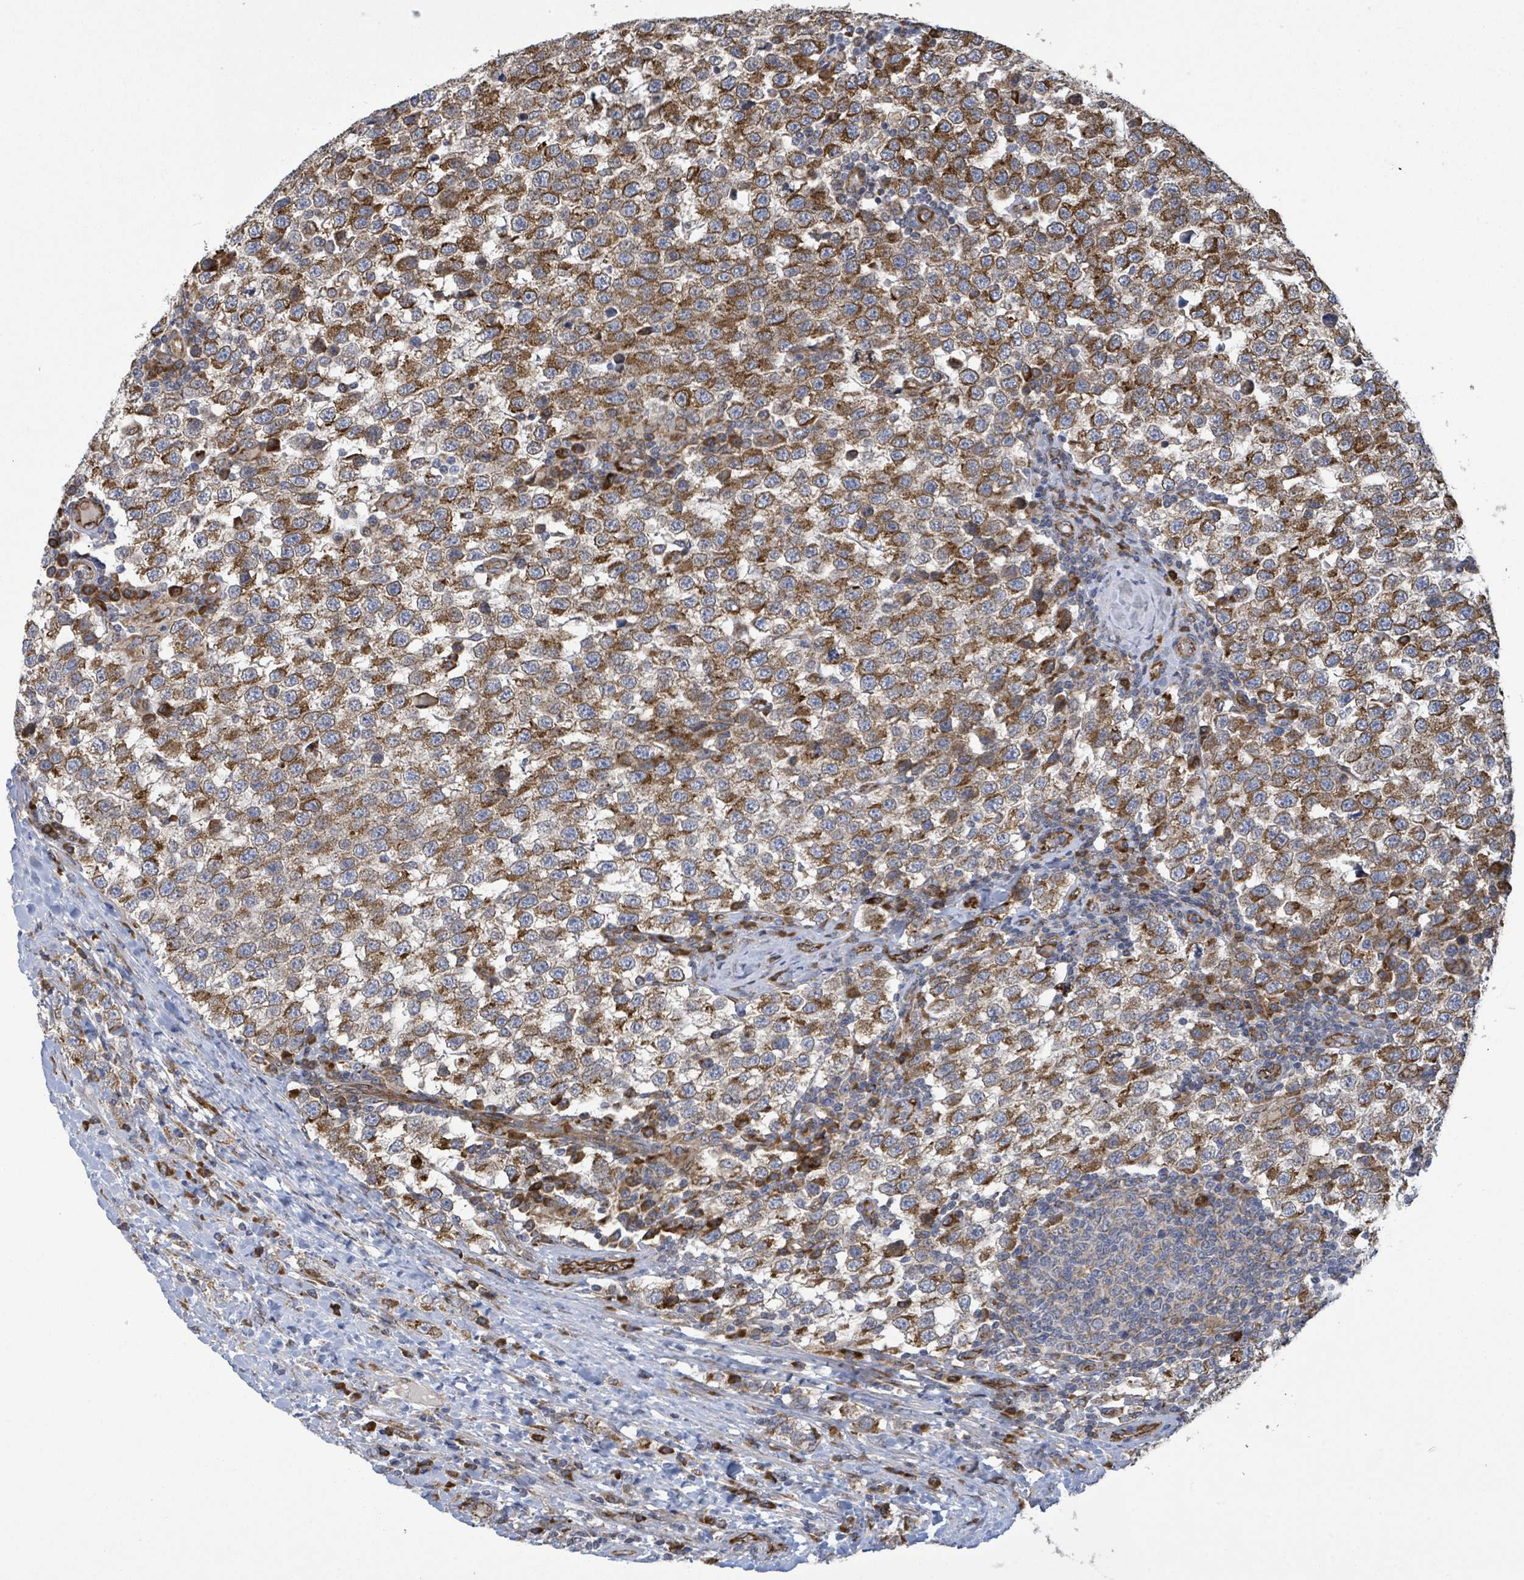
{"staining": {"intensity": "moderate", "quantity": ">75%", "location": "cytoplasmic/membranous"}, "tissue": "testis cancer", "cell_type": "Tumor cells", "image_type": "cancer", "snomed": [{"axis": "morphology", "description": "Seminoma, NOS"}, {"axis": "topography", "description": "Testis"}], "caption": "Immunohistochemistry (IHC) photomicrograph of human seminoma (testis) stained for a protein (brown), which shows medium levels of moderate cytoplasmic/membranous expression in approximately >75% of tumor cells.", "gene": "NOMO1", "patient": {"sex": "male", "age": 34}}